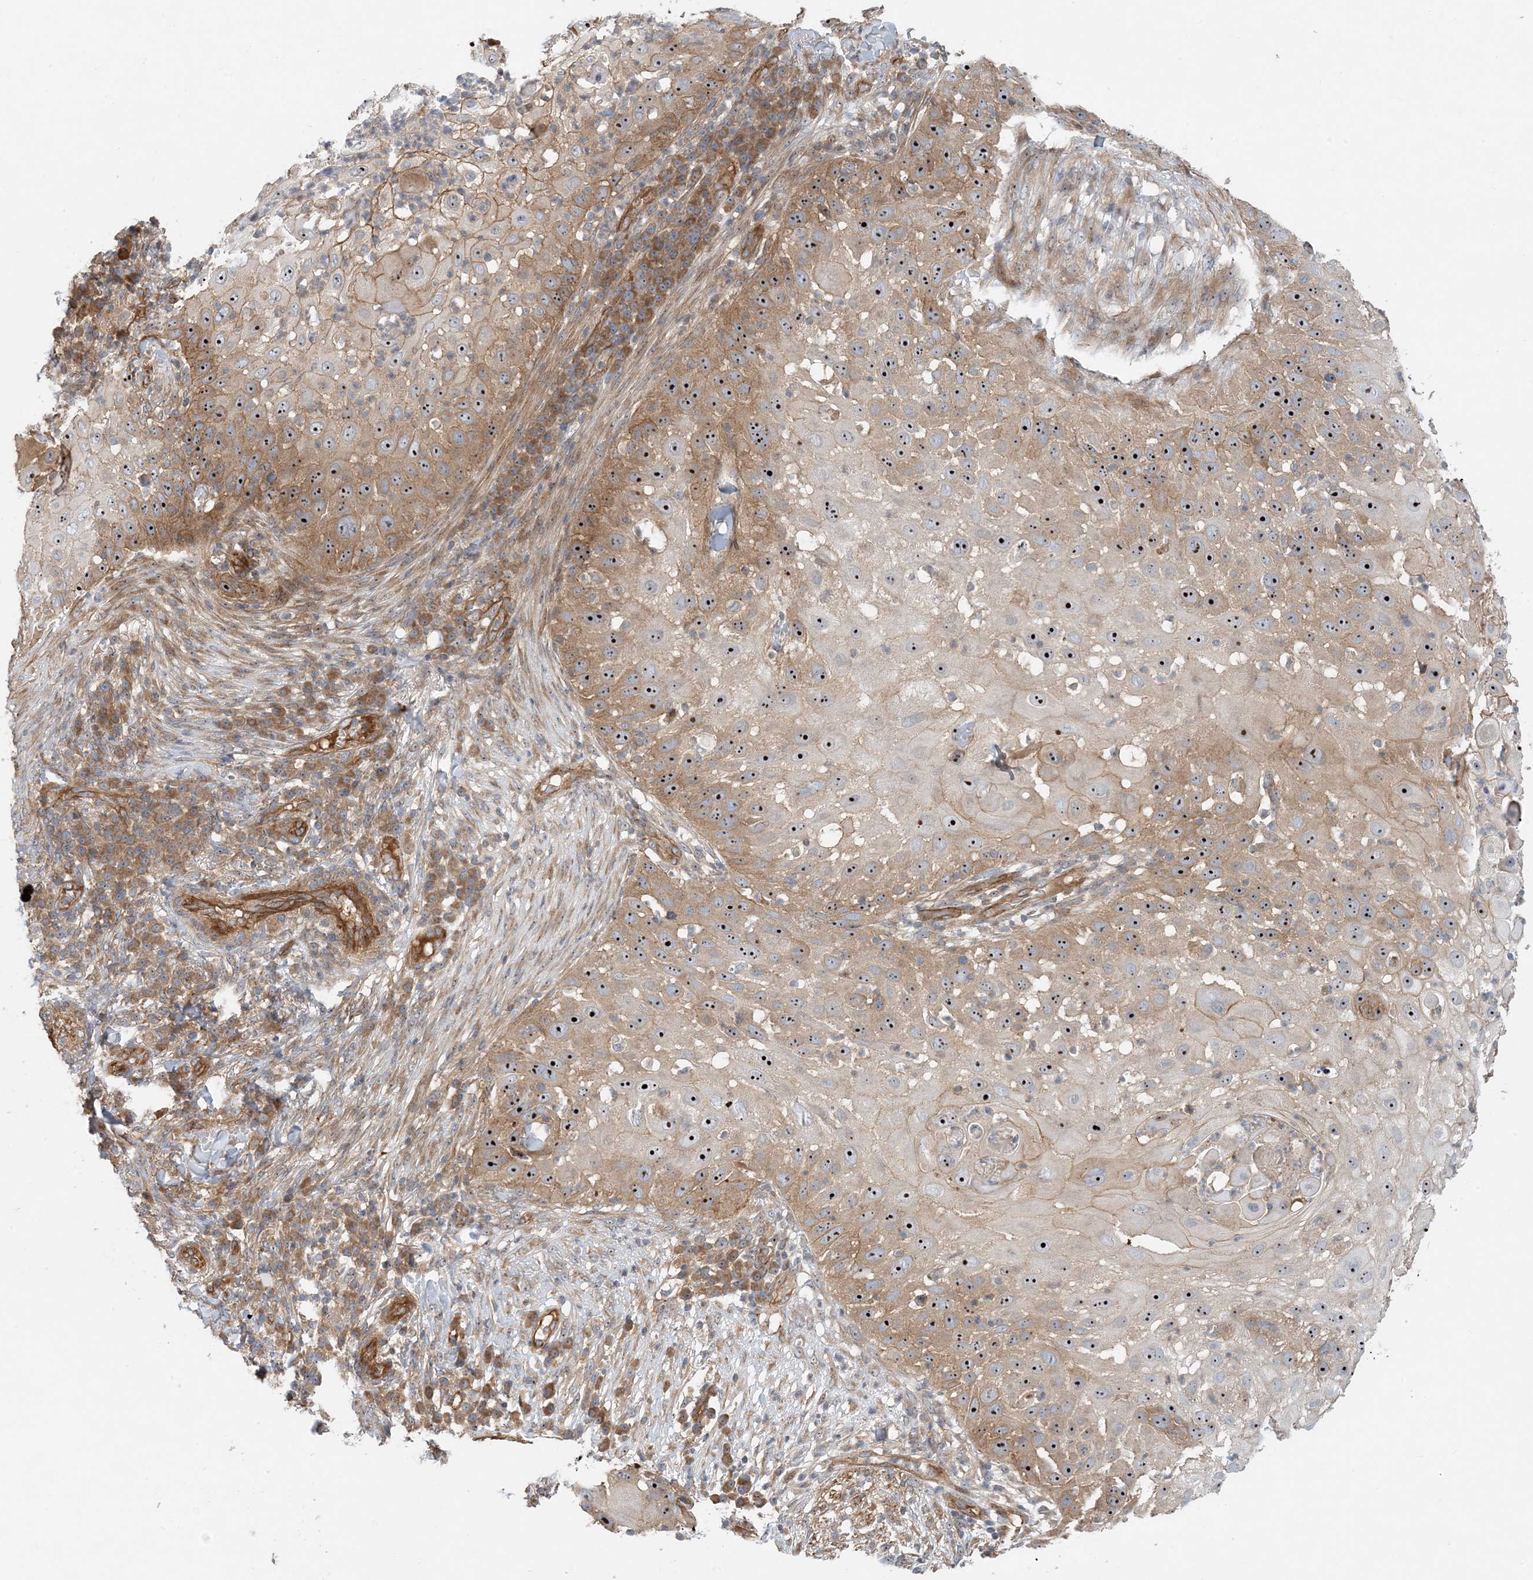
{"staining": {"intensity": "moderate", "quantity": ">75%", "location": "cytoplasmic/membranous,nuclear"}, "tissue": "skin cancer", "cell_type": "Tumor cells", "image_type": "cancer", "snomed": [{"axis": "morphology", "description": "Squamous cell carcinoma, NOS"}, {"axis": "topography", "description": "Skin"}], "caption": "The image demonstrates a brown stain indicating the presence of a protein in the cytoplasmic/membranous and nuclear of tumor cells in skin cancer. (brown staining indicates protein expression, while blue staining denotes nuclei).", "gene": "MYL5", "patient": {"sex": "female", "age": 44}}